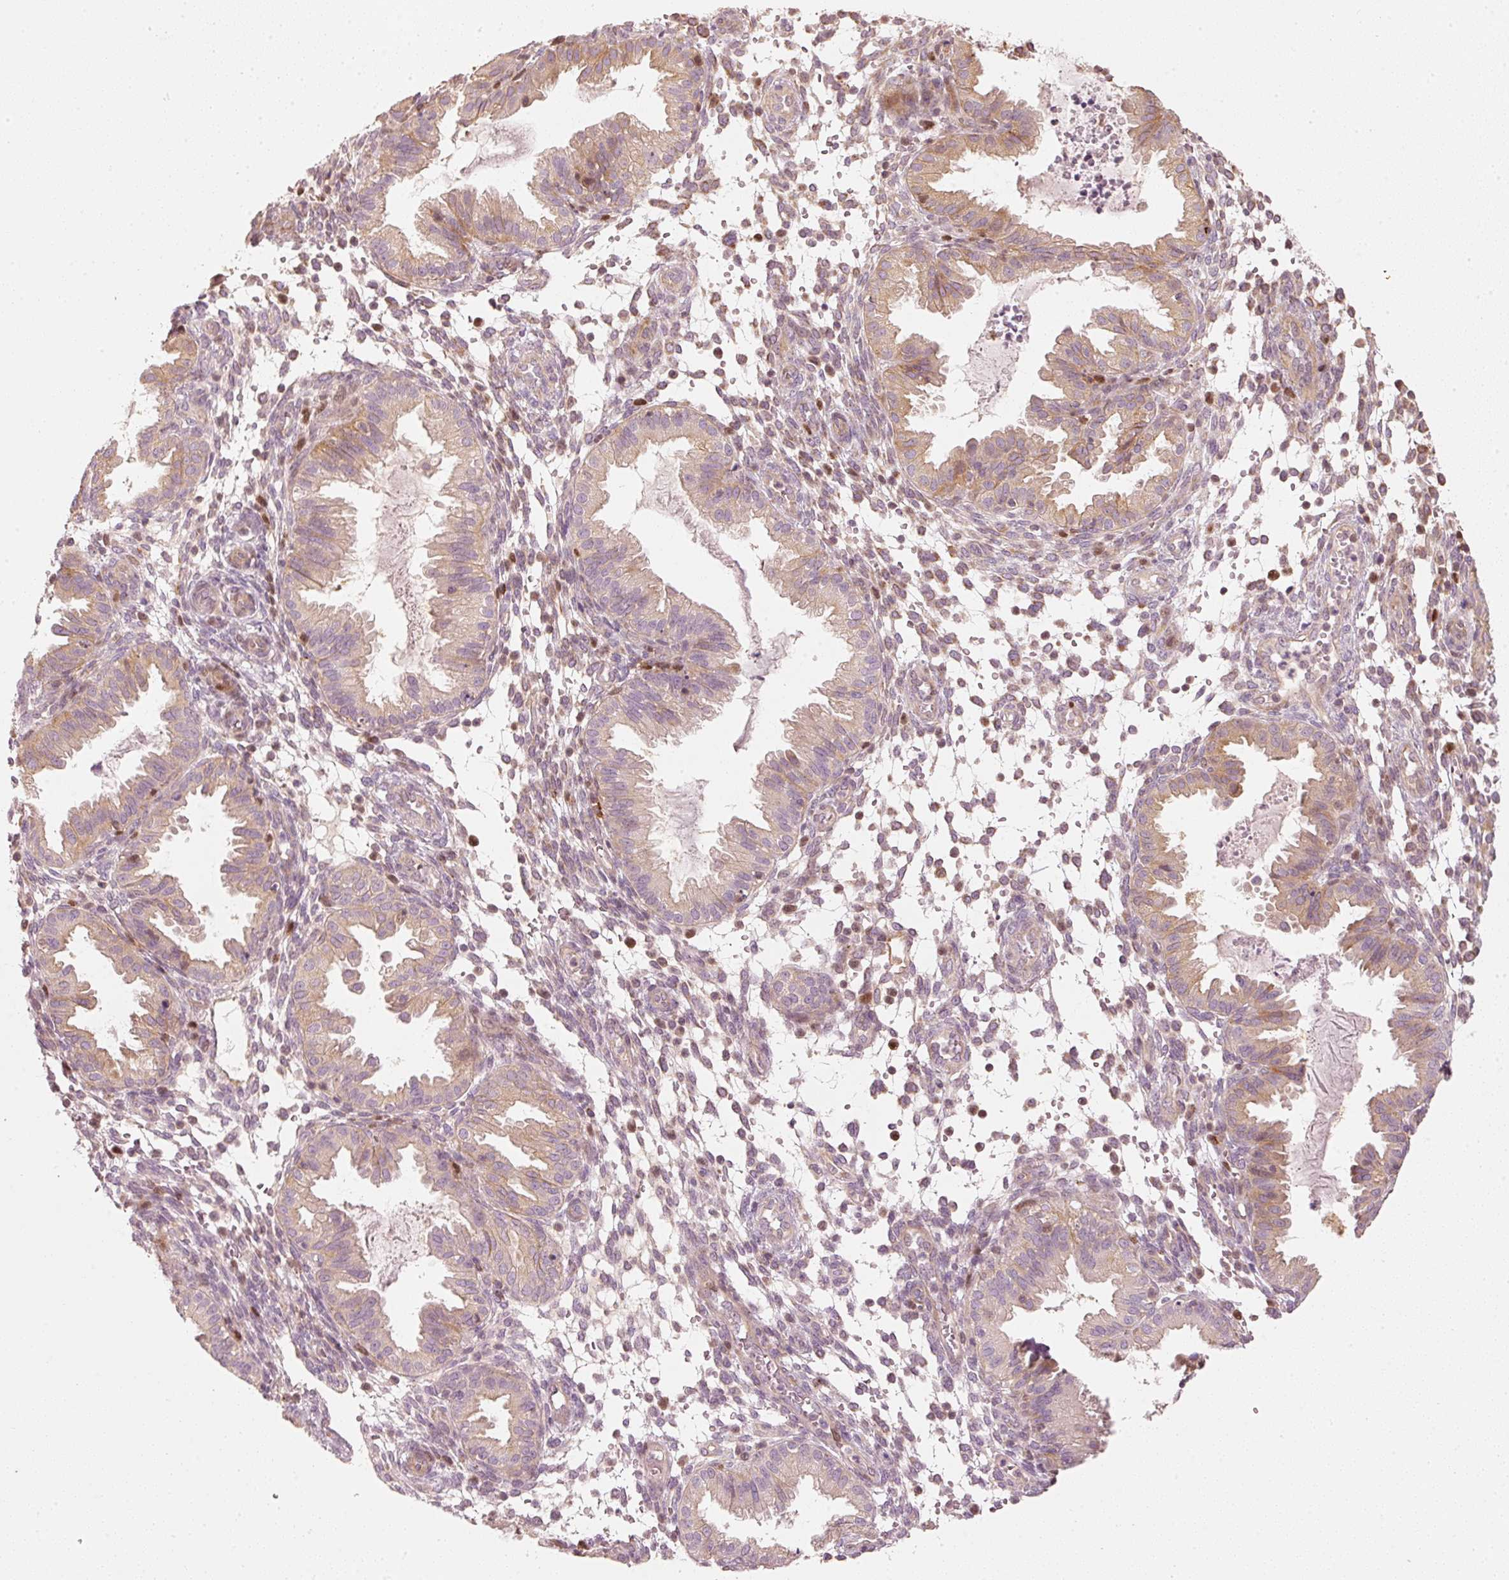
{"staining": {"intensity": "moderate", "quantity": "<25%", "location": "nuclear"}, "tissue": "endometrium", "cell_type": "Cells in endometrial stroma", "image_type": "normal", "snomed": [{"axis": "morphology", "description": "Normal tissue, NOS"}, {"axis": "topography", "description": "Endometrium"}], "caption": "This is a micrograph of immunohistochemistry (IHC) staining of unremarkable endometrium, which shows moderate positivity in the nuclear of cells in endometrial stroma.", "gene": "TREX2", "patient": {"sex": "female", "age": 33}}